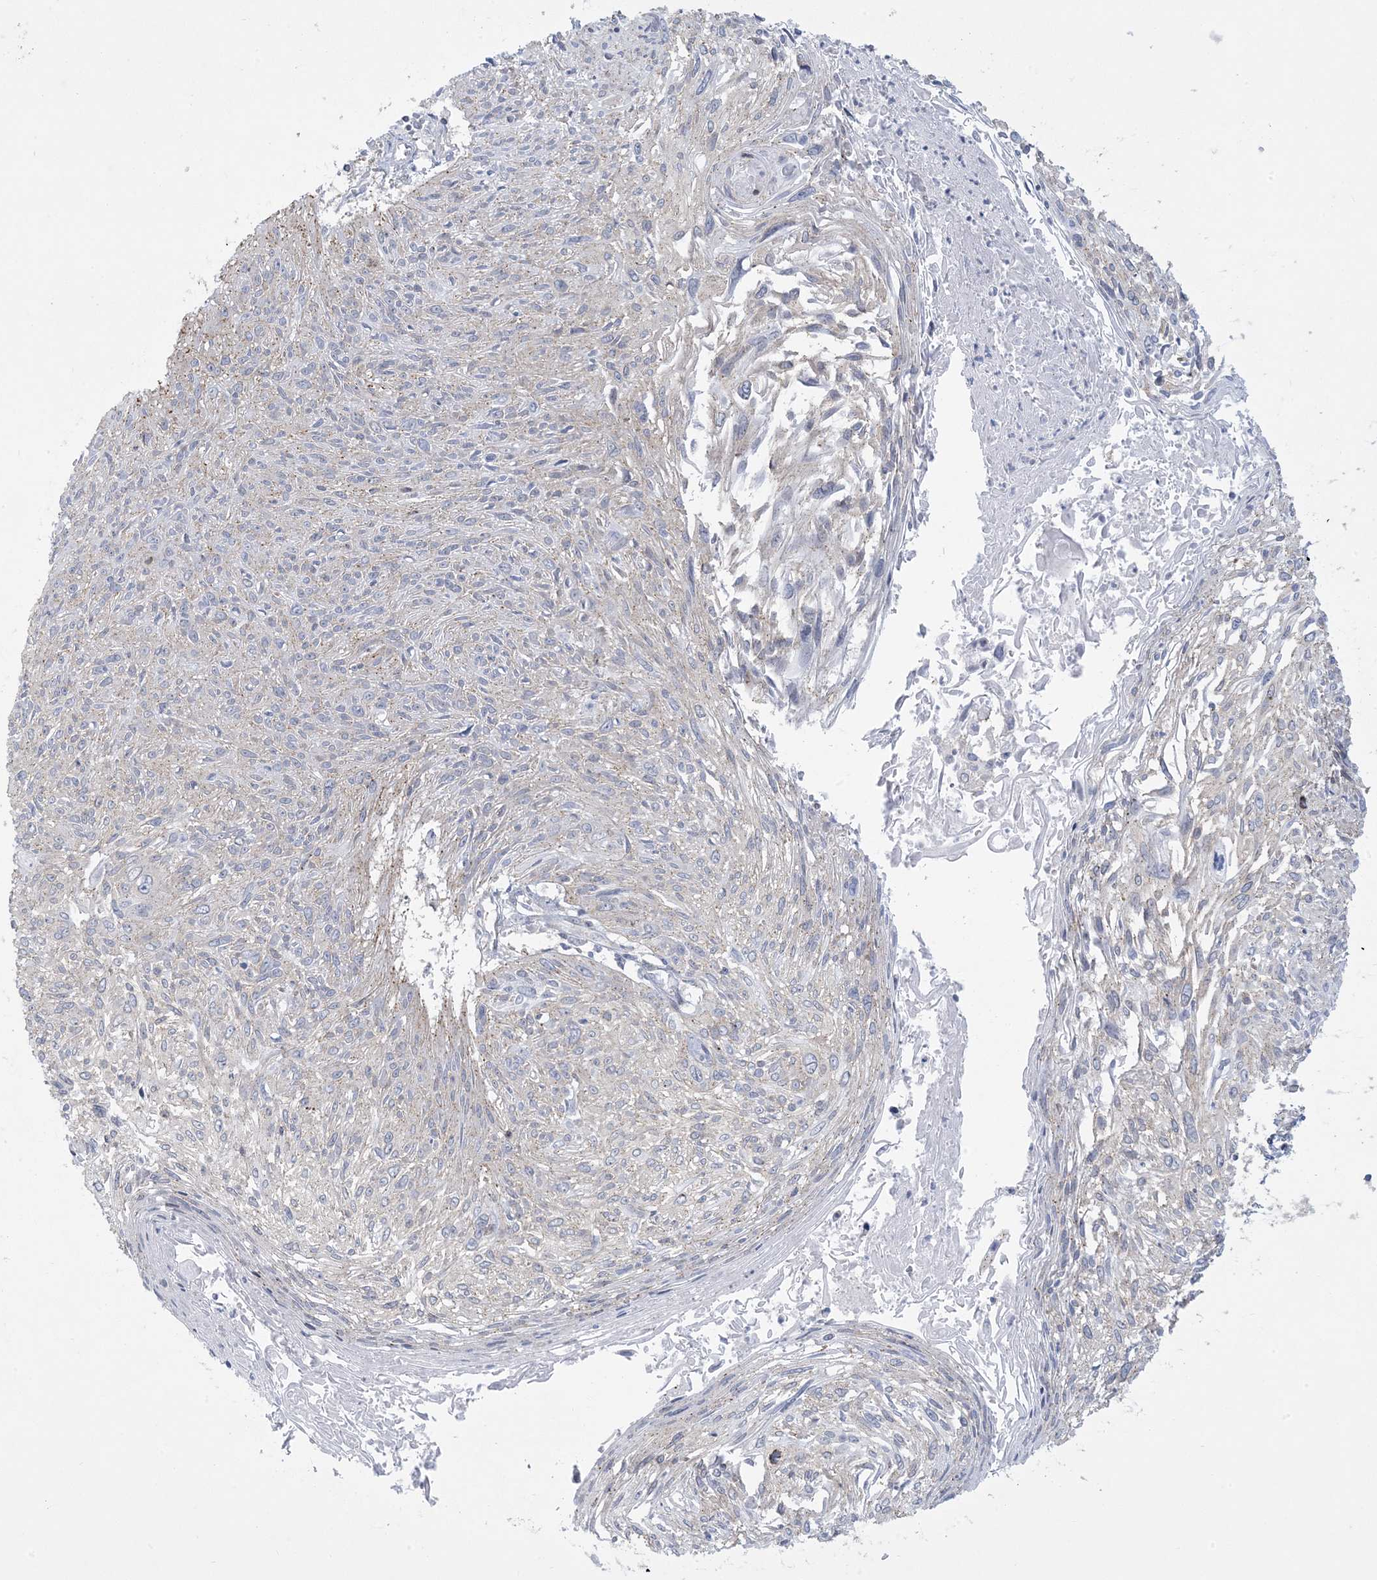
{"staining": {"intensity": "negative", "quantity": "none", "location": "none"}, "tissue": "cervical cancer", "cell_type": "Tumor cells", "image_type": "cancer", "snomed": [{"axis": "morphology", "description": "Squamous cell carcinoma, NOS"}, {"axis": "topography", "description": "Cervix"}], "caption": "Histopathology image shows no significant protein expression in tumor cells of cervical cancer.", "gene": "SLAMF9", "patient": {"sex": "female", "age": 51}}